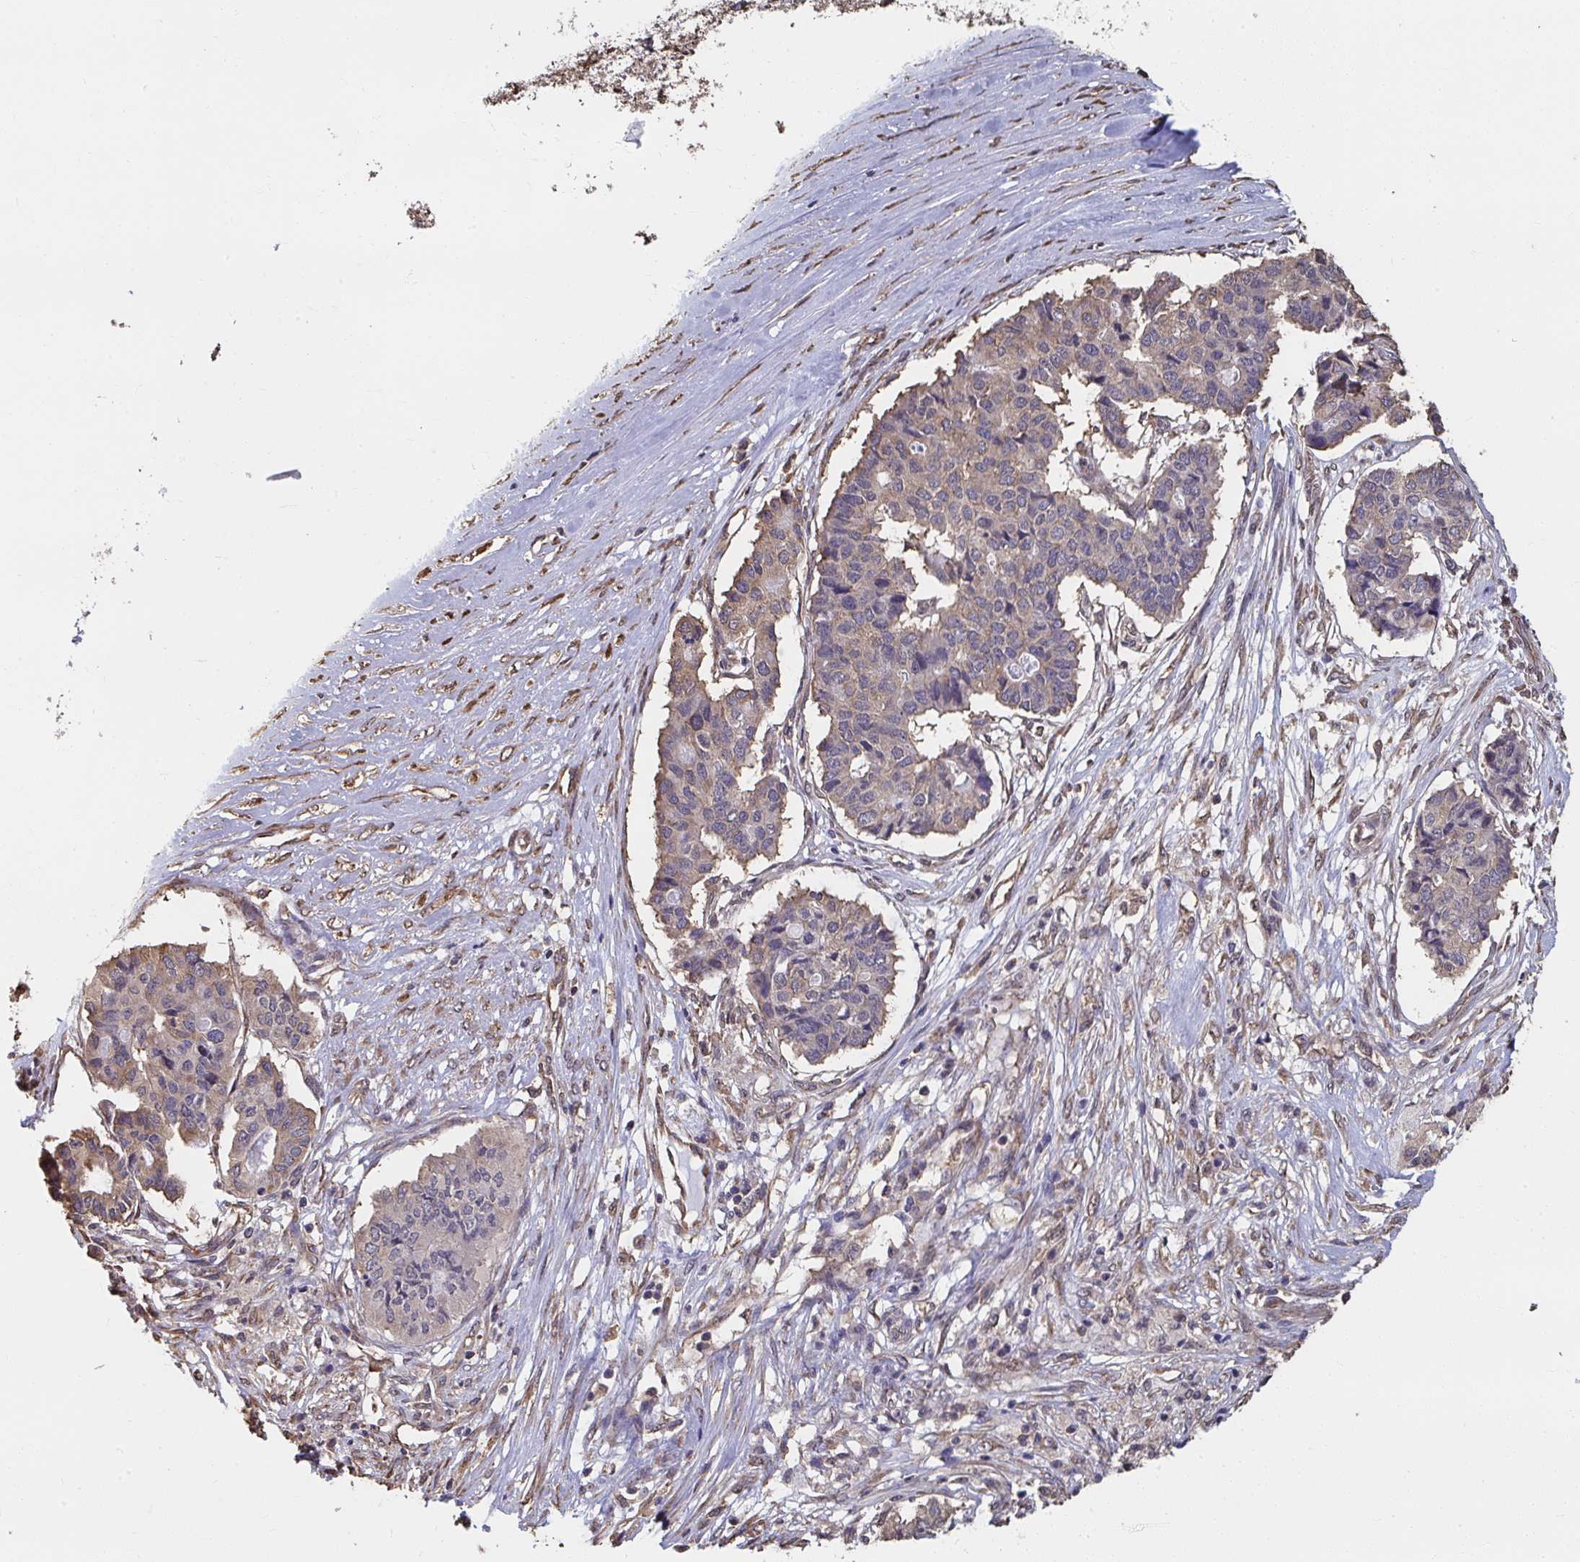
{"staining": {"intensity": "weak", "quantity": "25%-75%", "location": "cytoplasmic/membranous"}, "tissue": "pancreatic cancer", "cell_type": "Tumor cells", "image_type": "cancer", "snomed": [{"axis": "morphology", "description": "Adenocarcinoma, NOS"}, {"axis": "topography", "description": "Pancreas"}], "caption": "IHC image of pancreatic cancer (adenocarcinoma) stained for a protein (brown), which shows low levels of weak cytoplasmic/membranous staining in approximately 25%-75% of tumor cells.", "gene": "SYNCRIP", "patient": {"sex": "male", "age": 50}}